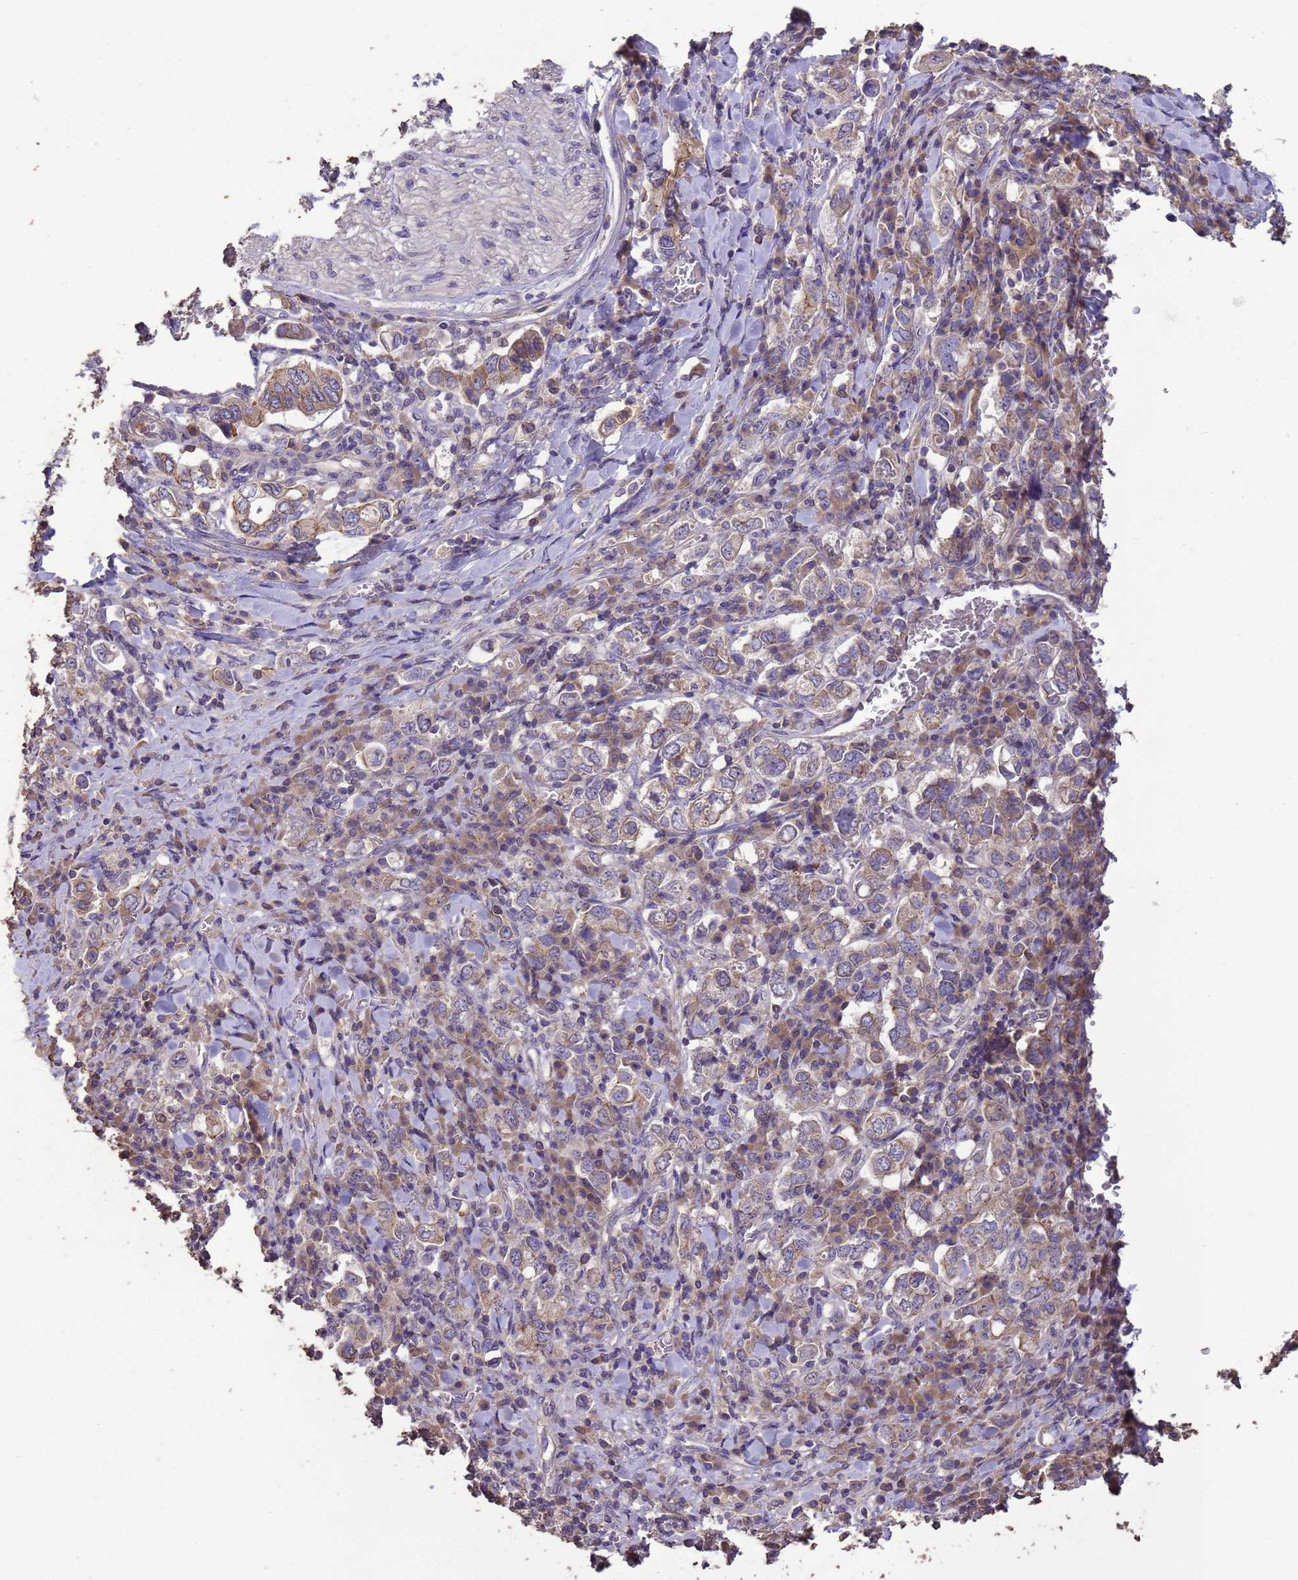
{"staining": {"intensity": "weak", "quantity": "25%-75%", "location": "cytoplasmic/membranous"}, "tissue": "stomach cancer", "cell_type": "Tumor cells", "image_type": "cancer", "snomed": [{"axis": "morphology", "description": "Adenocarcinoma, NOS"}, {"axis": "topography", "description": "Stomach, upper"}], "caption": "This image demonstrates IHC staining of stomach cancer (adenocarcinoma), with low weak cytoplasmic/membranous staining in about 25%-75% of tumor cells.", "gene": "SLC9B2", "patient": {"sex": "male", "age": 62}}